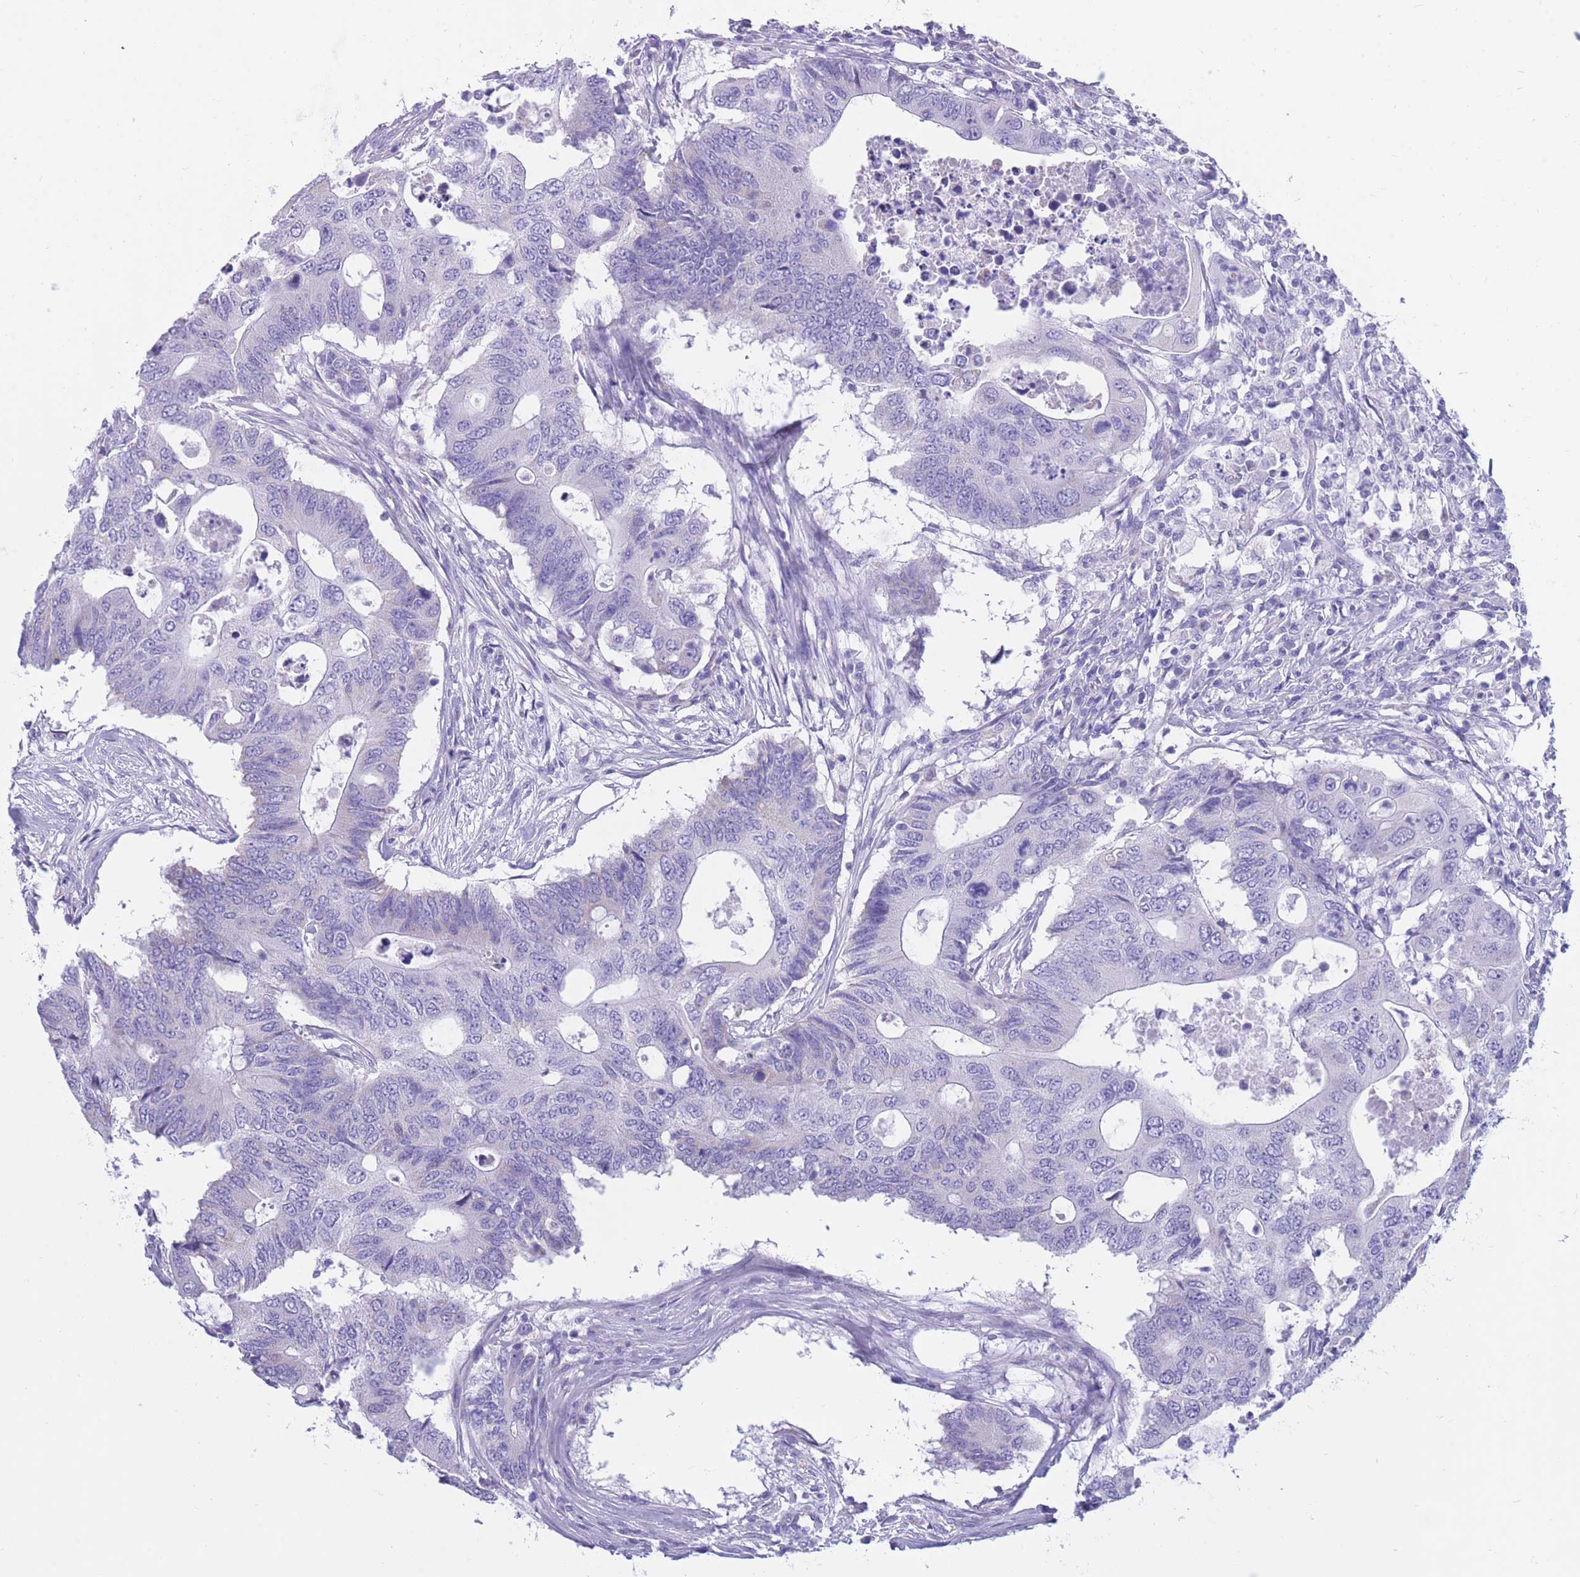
{"staining": {"intensity": "negative", "quantity": "none", "location": "none"}, "tissue": "colorectal cancer", "cell_type": "Tumor cells", "image_type": "cancer", "snomed": [{"axis": "morphology", "description": "Adenocarcinoma, NOS"}, {"axis": "topography", "description": "Colon"}], "caption": "Colorectal adenocarcinoma was stained to show a protein in brown. There is no significant expression in tumor cells. (DAB (3,3'-diaminobenzidine) immunohistochemistry (IHC) with hematoxylin counter stain).", "gene": "INTS2", "patient": {"sex": "male", "age": 71}}